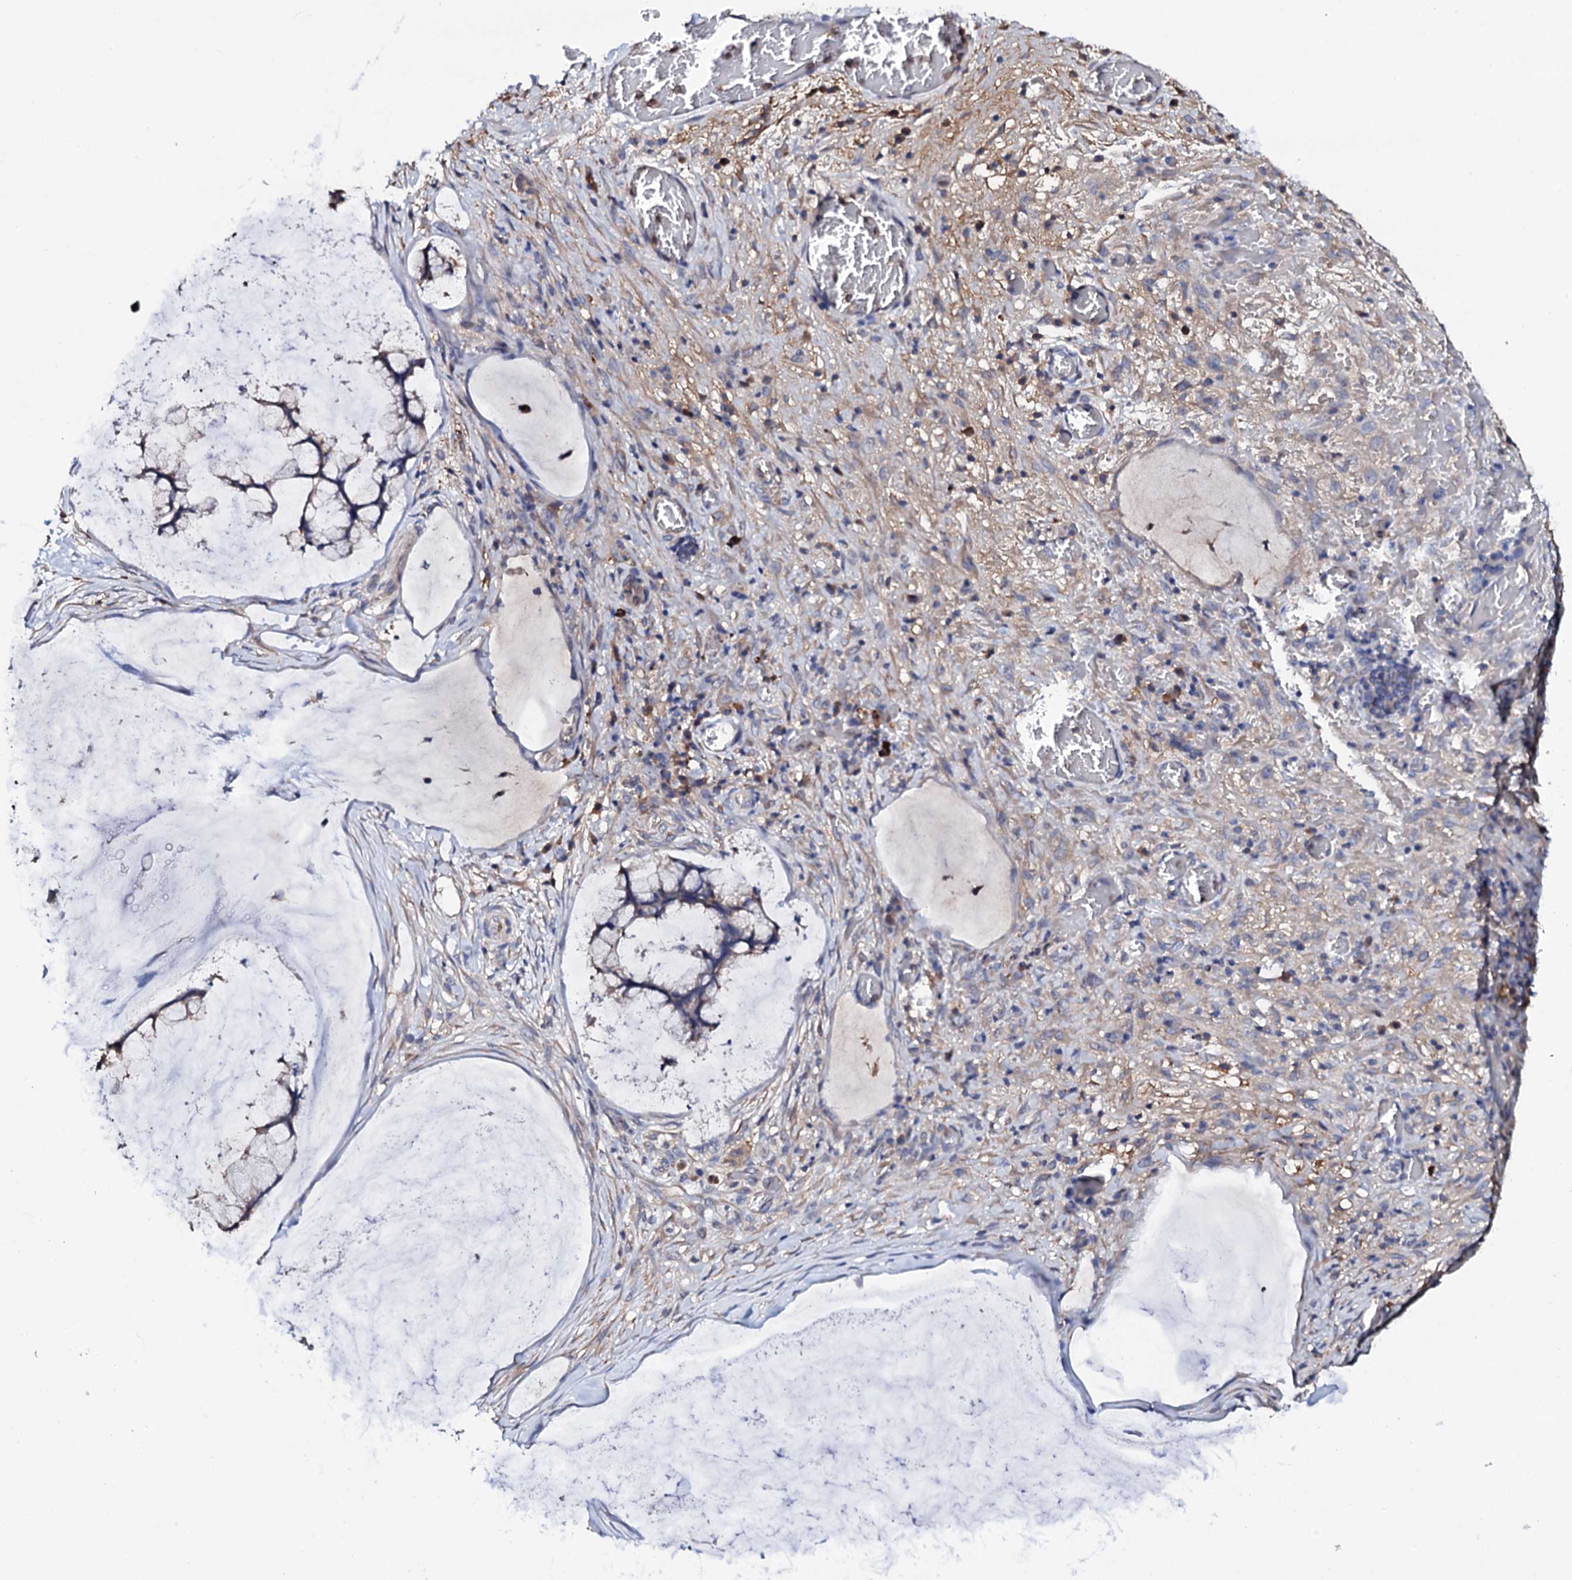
{"staining": {"intensity": "negative", "quantity": "none", "location": "none"}, "tissue": "ovarian cancer", "cell_type": "Tumor cells", "image_type": "cancer", "snomed": [{"axis": "morphology", "description": "Cystadenocarcinoma, mucinous, NOS"}, {"axis": "topography", "description": "Ovary"}], "caption": "The immunohistochemistry (IHC) histopathology image has no significant staining in tumor cells of mucinous cystadenocarcinoma (ovarian) tissue.", "gene": "TCAF2", "patient": {"sex": "female", "age": 42}}